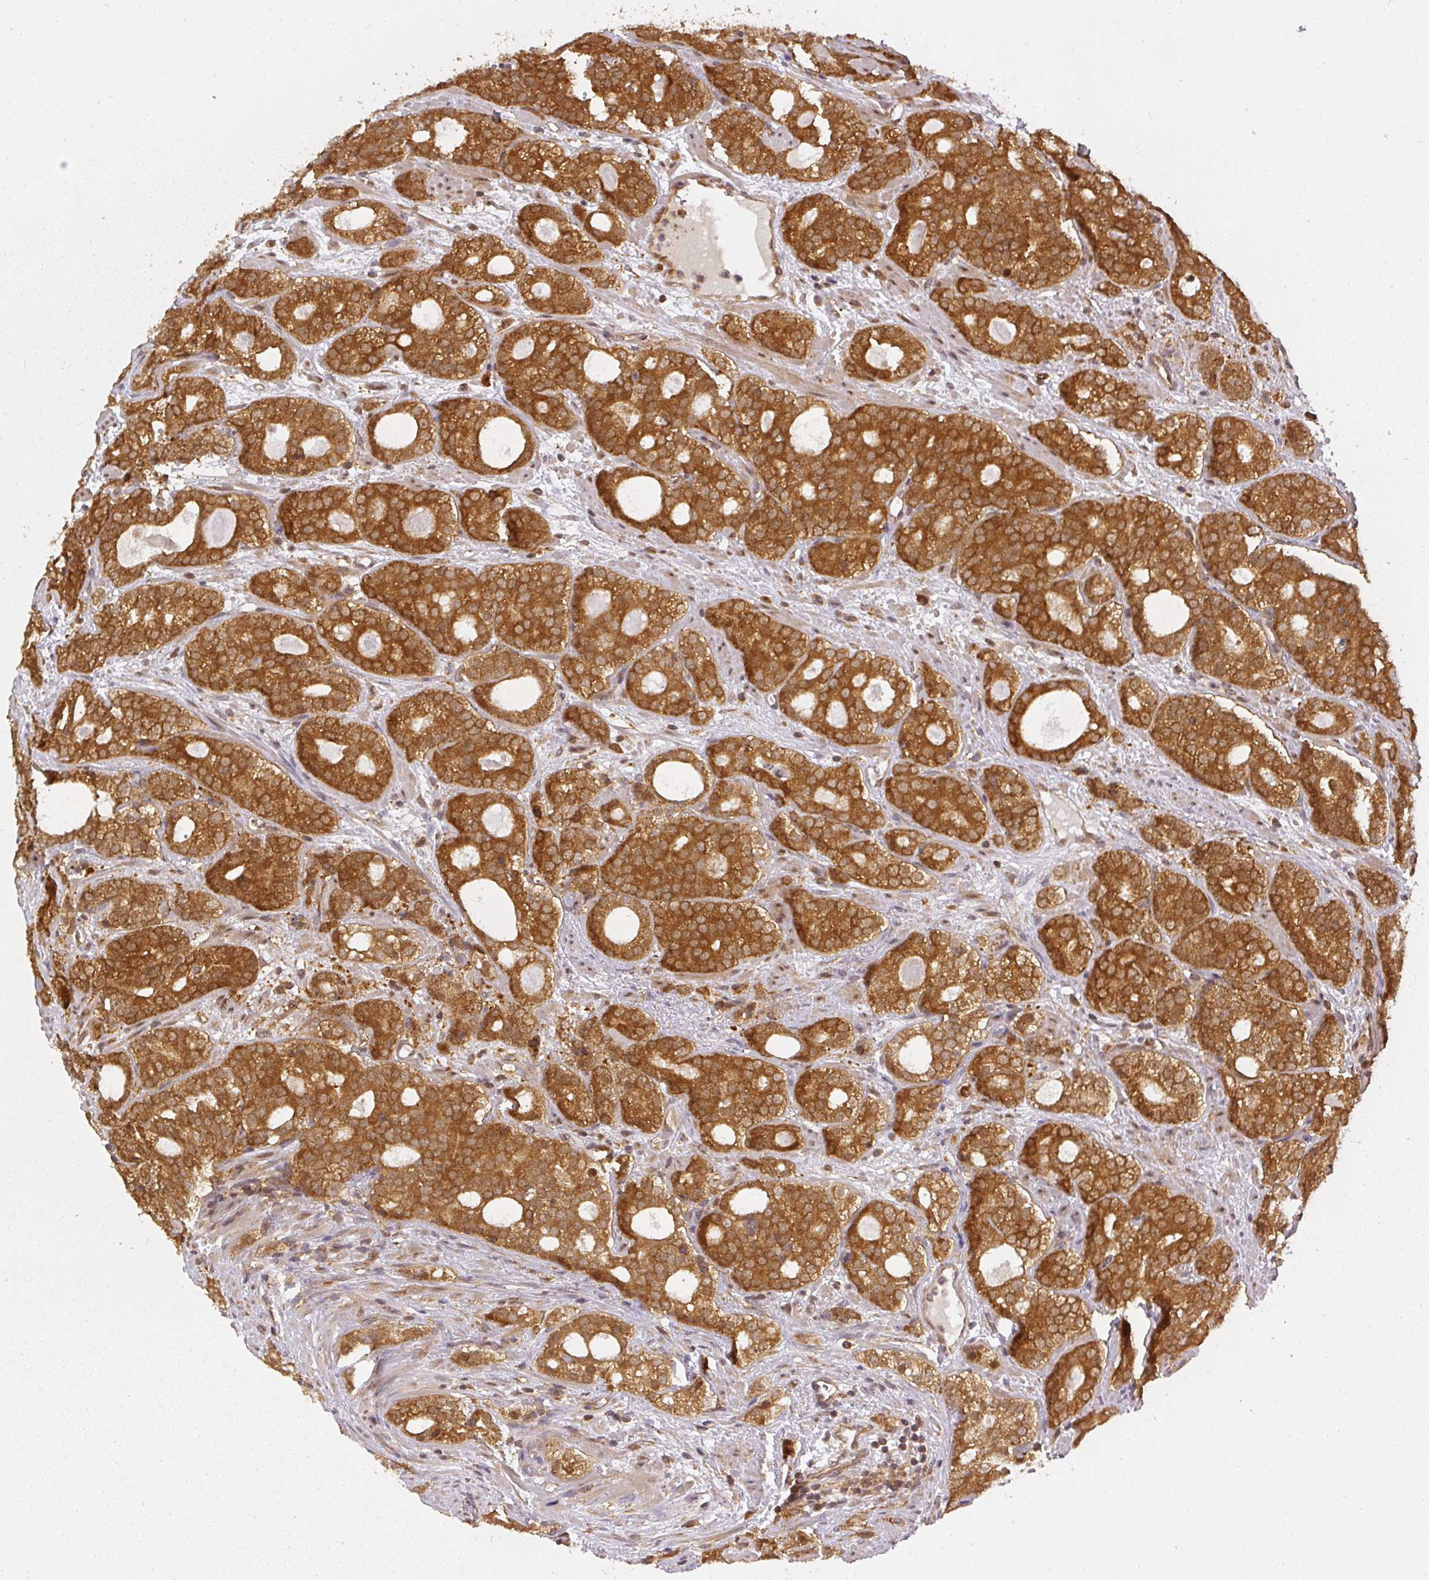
{"staining": {"intensity": "strong", "quantity": ">75%", "location": "cytoplasmic/membranous"}, "tissue": "prostate cancer", "cell_type": "Tumor cells", "image_type": "cancer", "snomed": [{"axis": "morphology", "description": "Adenocarcinoma, High grade"}, {"axis": "topography", "description": "Prostate"}], "caption": "A photomicrograph showing strong cytoplasmic/membranous positivity in about >75% of tumor cells in prostate high-grade adenocarcinoma, as visualized by brown immunohistochemical staining.", "gene": "PPP6R3", "patient": {"sex": "male", "age": 64}}